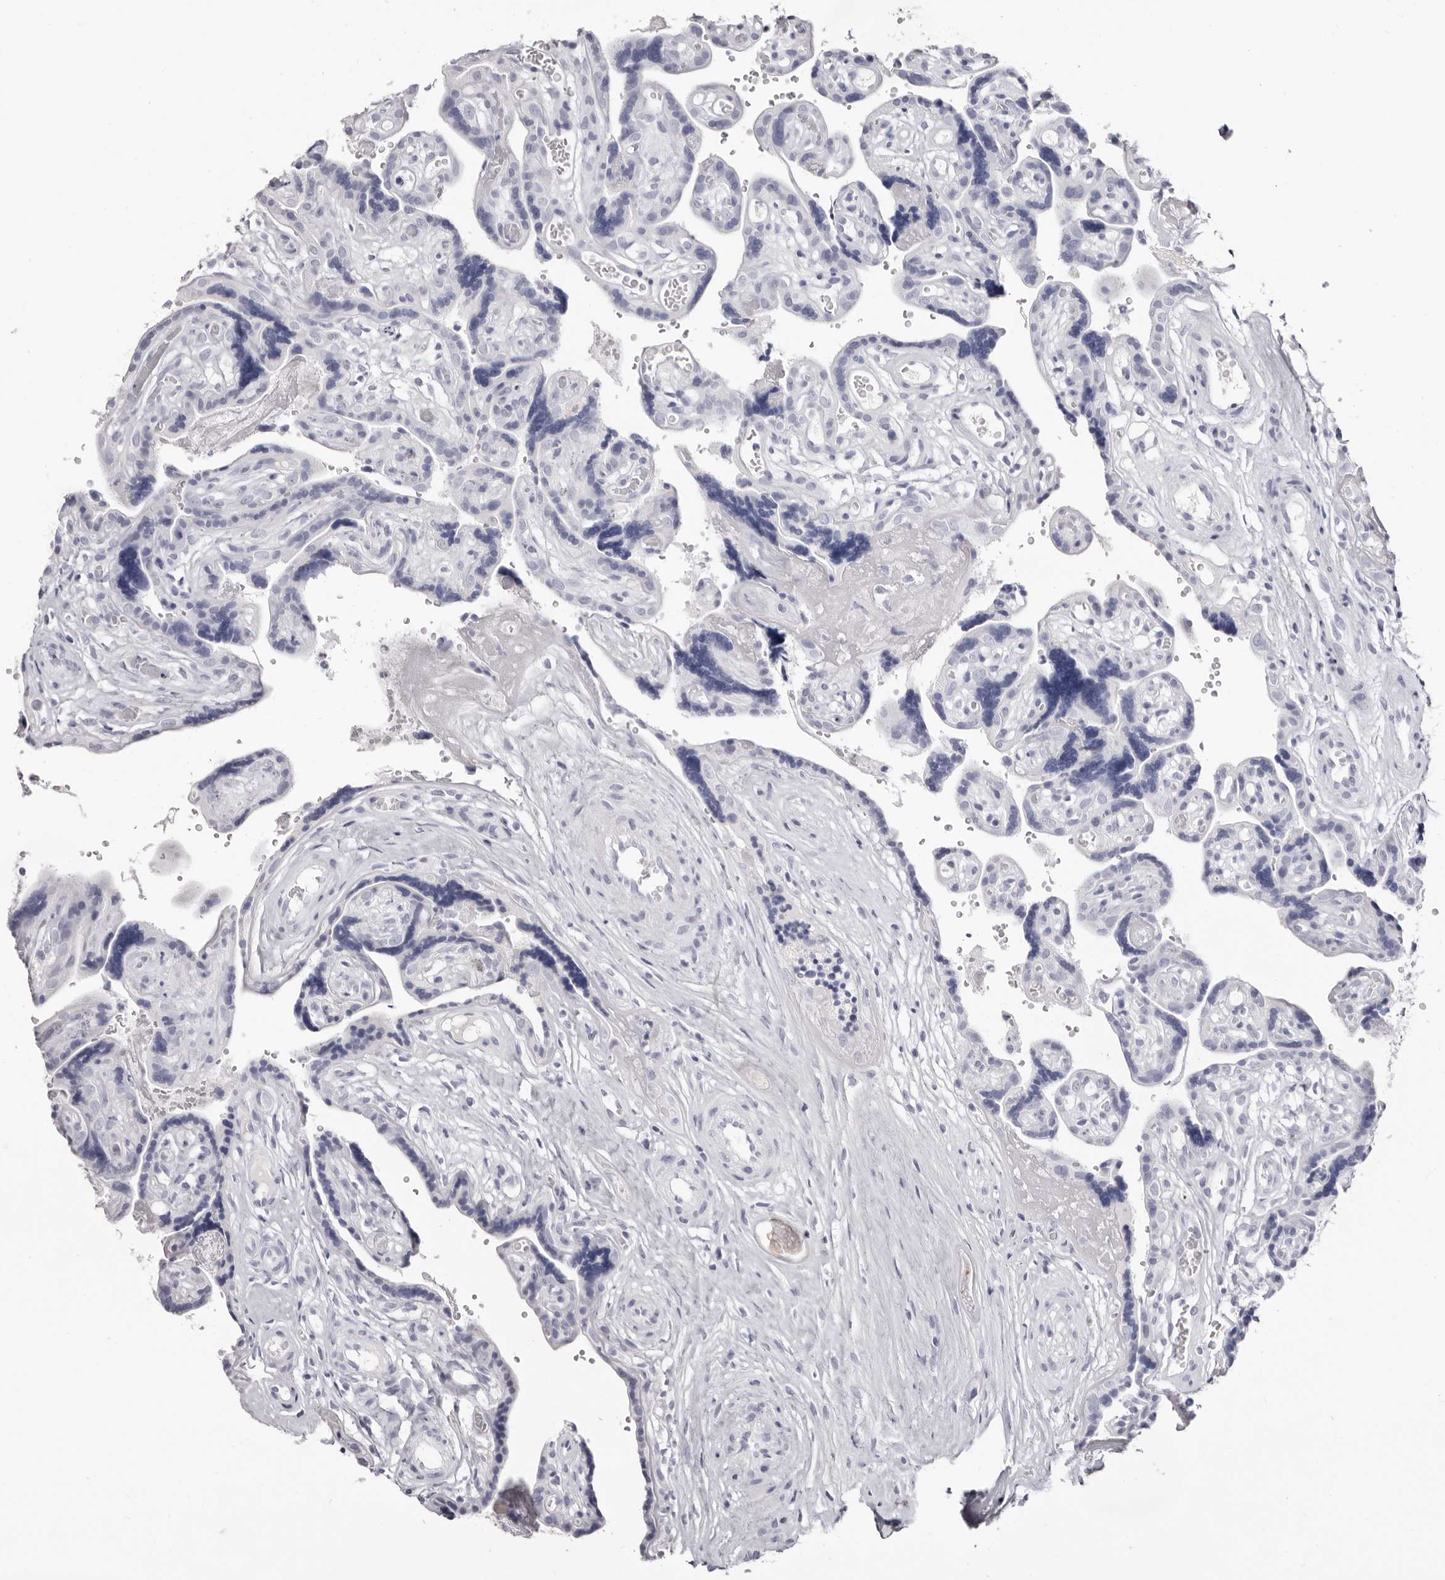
{"staining": {"intensity": "negative", "quantity": "none", "location": "none"}, "tissue": "placenta", "cell_type": "Decidual cells", "image_type": "normal", "snomed": [{"axis": "morphology", "description": "Normal tissue, NOS"}, {"axis": "topography", "description": "Placenta"}], "caption": "Immunohistochemistry image of normal placenta: placenta stained with DAB shows no significant protein expression in decidual cells. The staining is performed using DAB brown chromogen with nuclei counter-stained in using hematoxylin.", "gene": "LPO", "patient": {"sex": "female", "age": 30}}